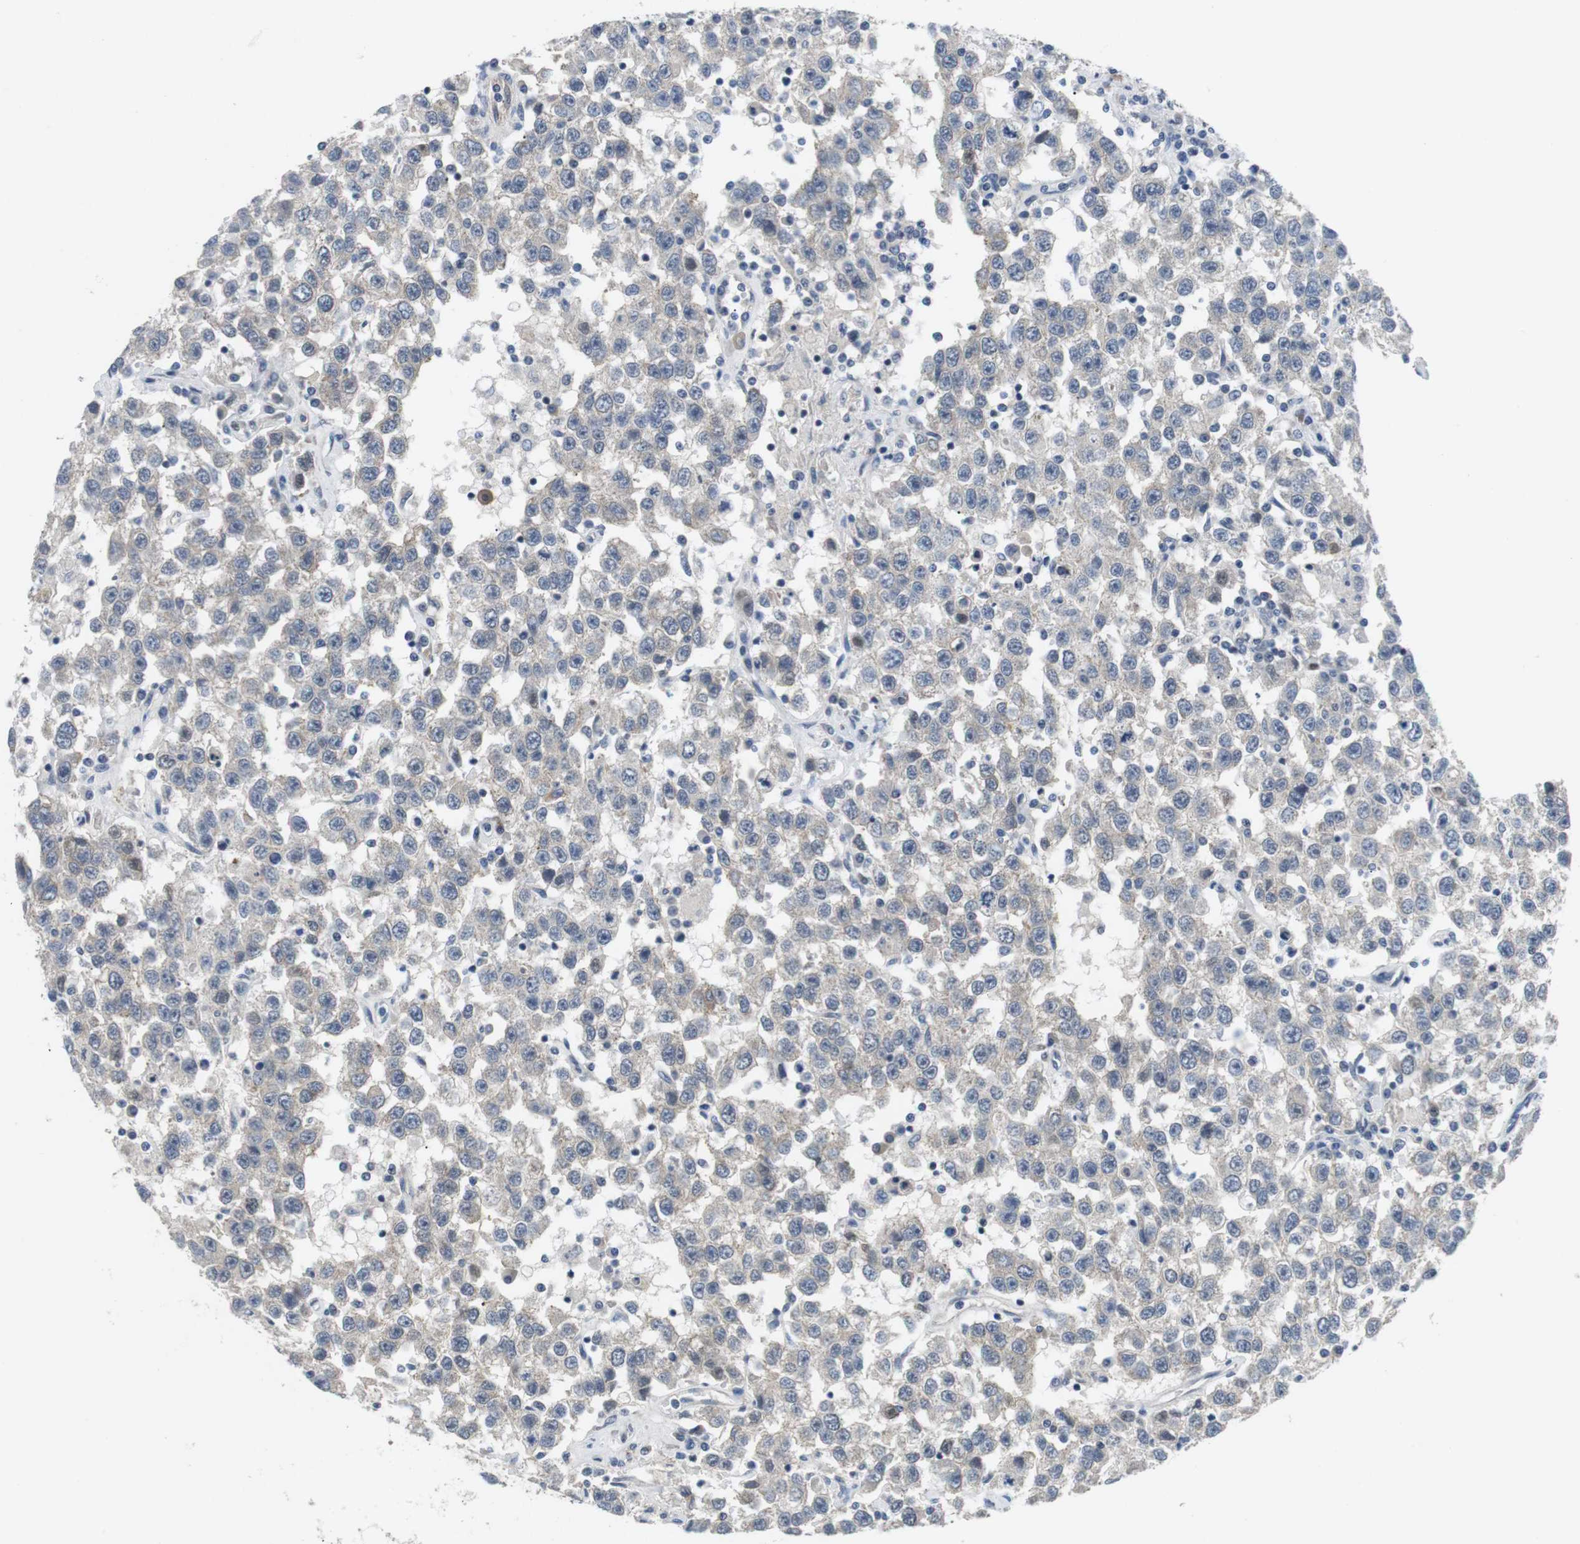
{"staining": {"intensity": "negative", "quantity": "none", "location": "none"}, "tissue": "testis cancer", "cell_type": "Tumor cells", "image_type": "cancer", "snomed": [{"axis": "morphology", "description": "Seminoma, NOS"}, {"axis": "topography", "description": "Testis"}], "caption": "This micrograph is of seminoma (testis) stained with IHC to label a protein in brown with the nuclei are counter-stained blue. There is no staining in tumor cells.", "gene": "NECTIN1", "patient": {"sex": "male", "age": 41}}